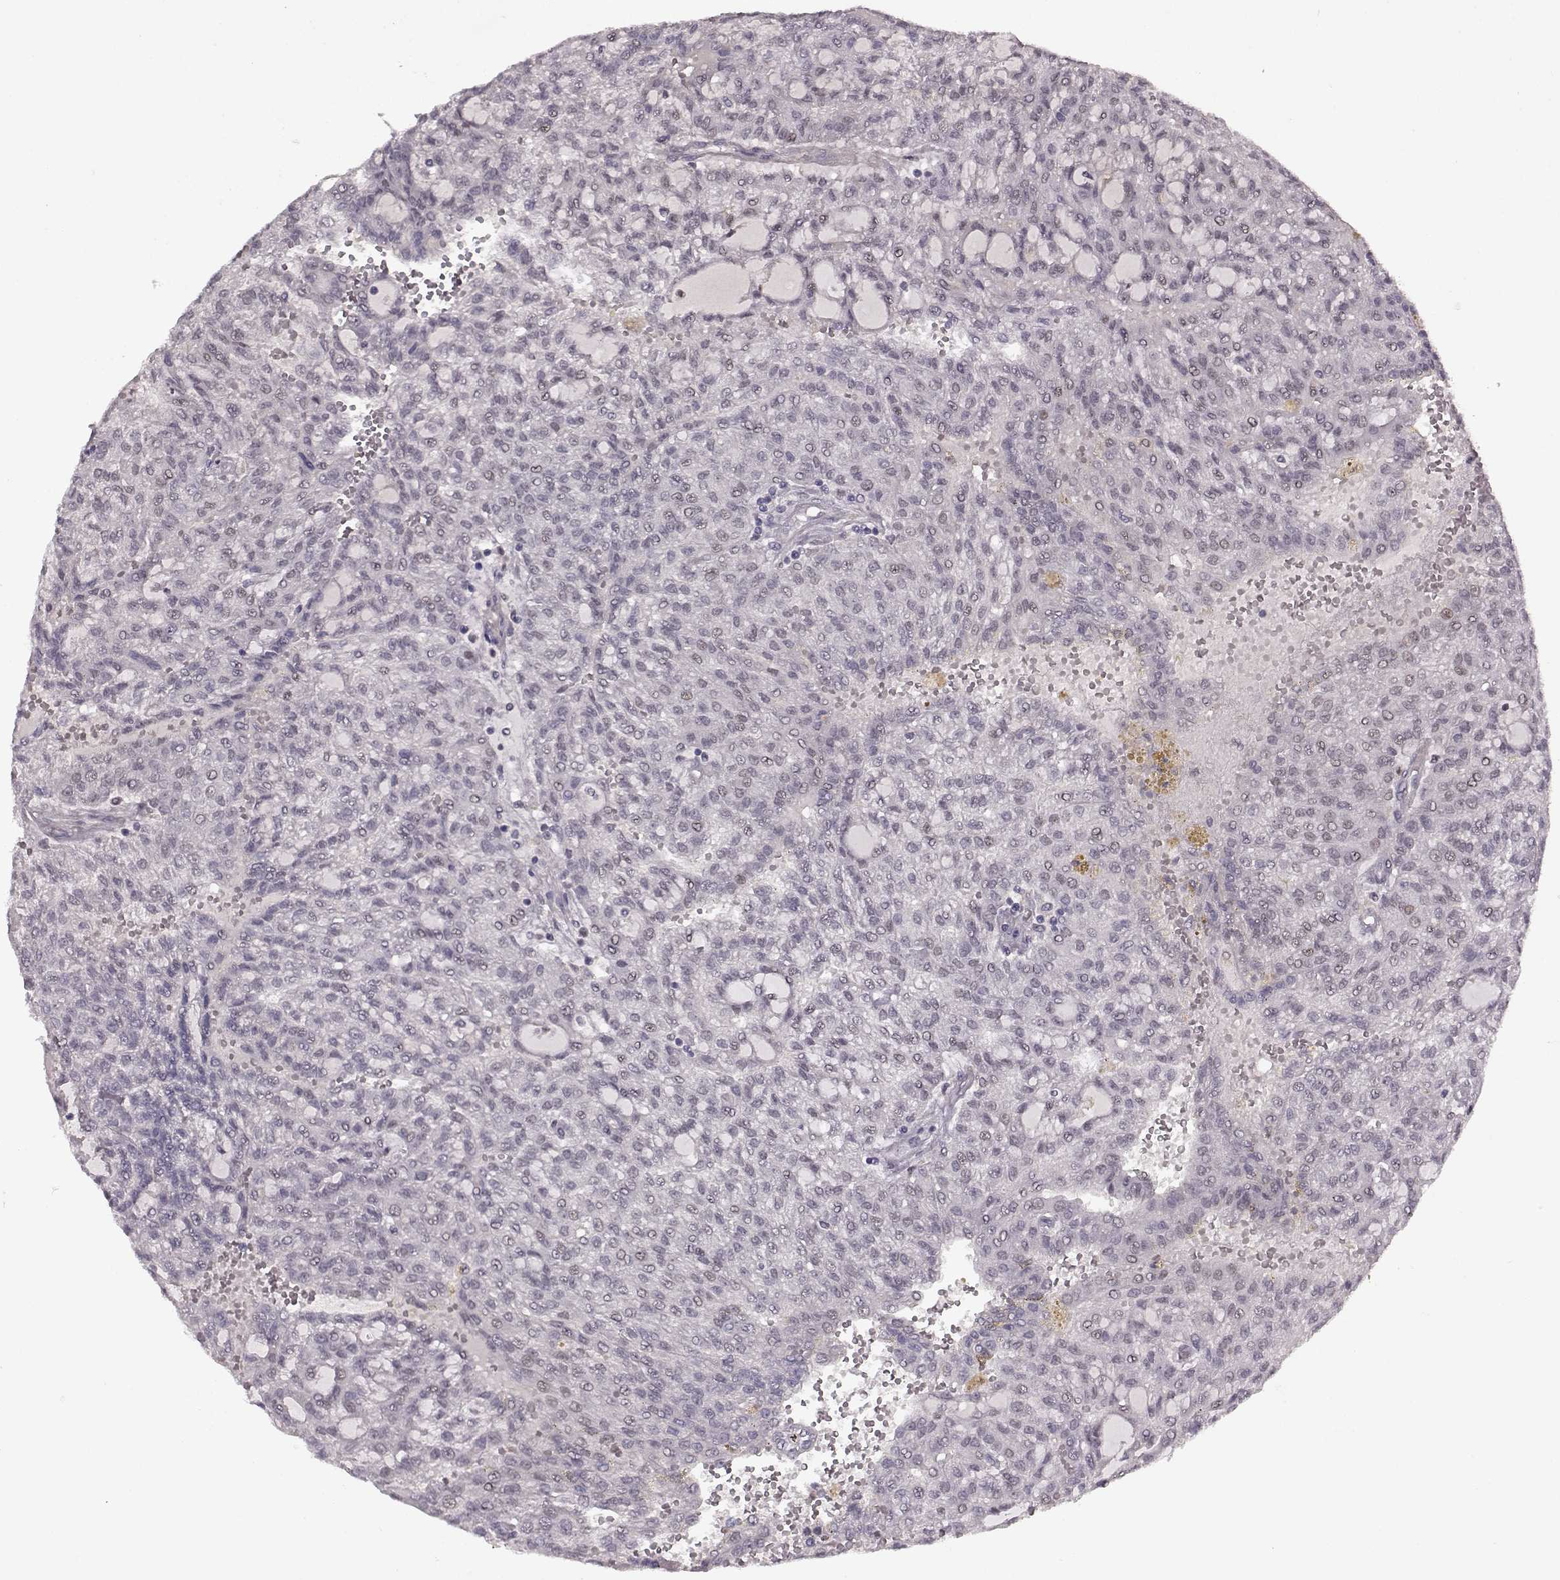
{"staining": {"intensity": "negative", "quantity": "none", "location": "none"}, "tissue": "renal cancer", "cell_type": "Tumor cells", "image_type": "cancer", "snomed": [{"axis": "morphology", "description": "Adenocarcinoma, NOS"}, {"axis": "topography", "description": "Kidney"}], "caption": "This image is of renal cancer stained with immunohistochemistry (IHC) to label a protein in brown with the nuclei are counter-stained blue. There is no positivity in tumor cells. (DAB immunohistochemistry visualized using brightfield microscopy, high magnification).", "gene": "CNGA3", "patient": {"sex": "male", "age": 63}}